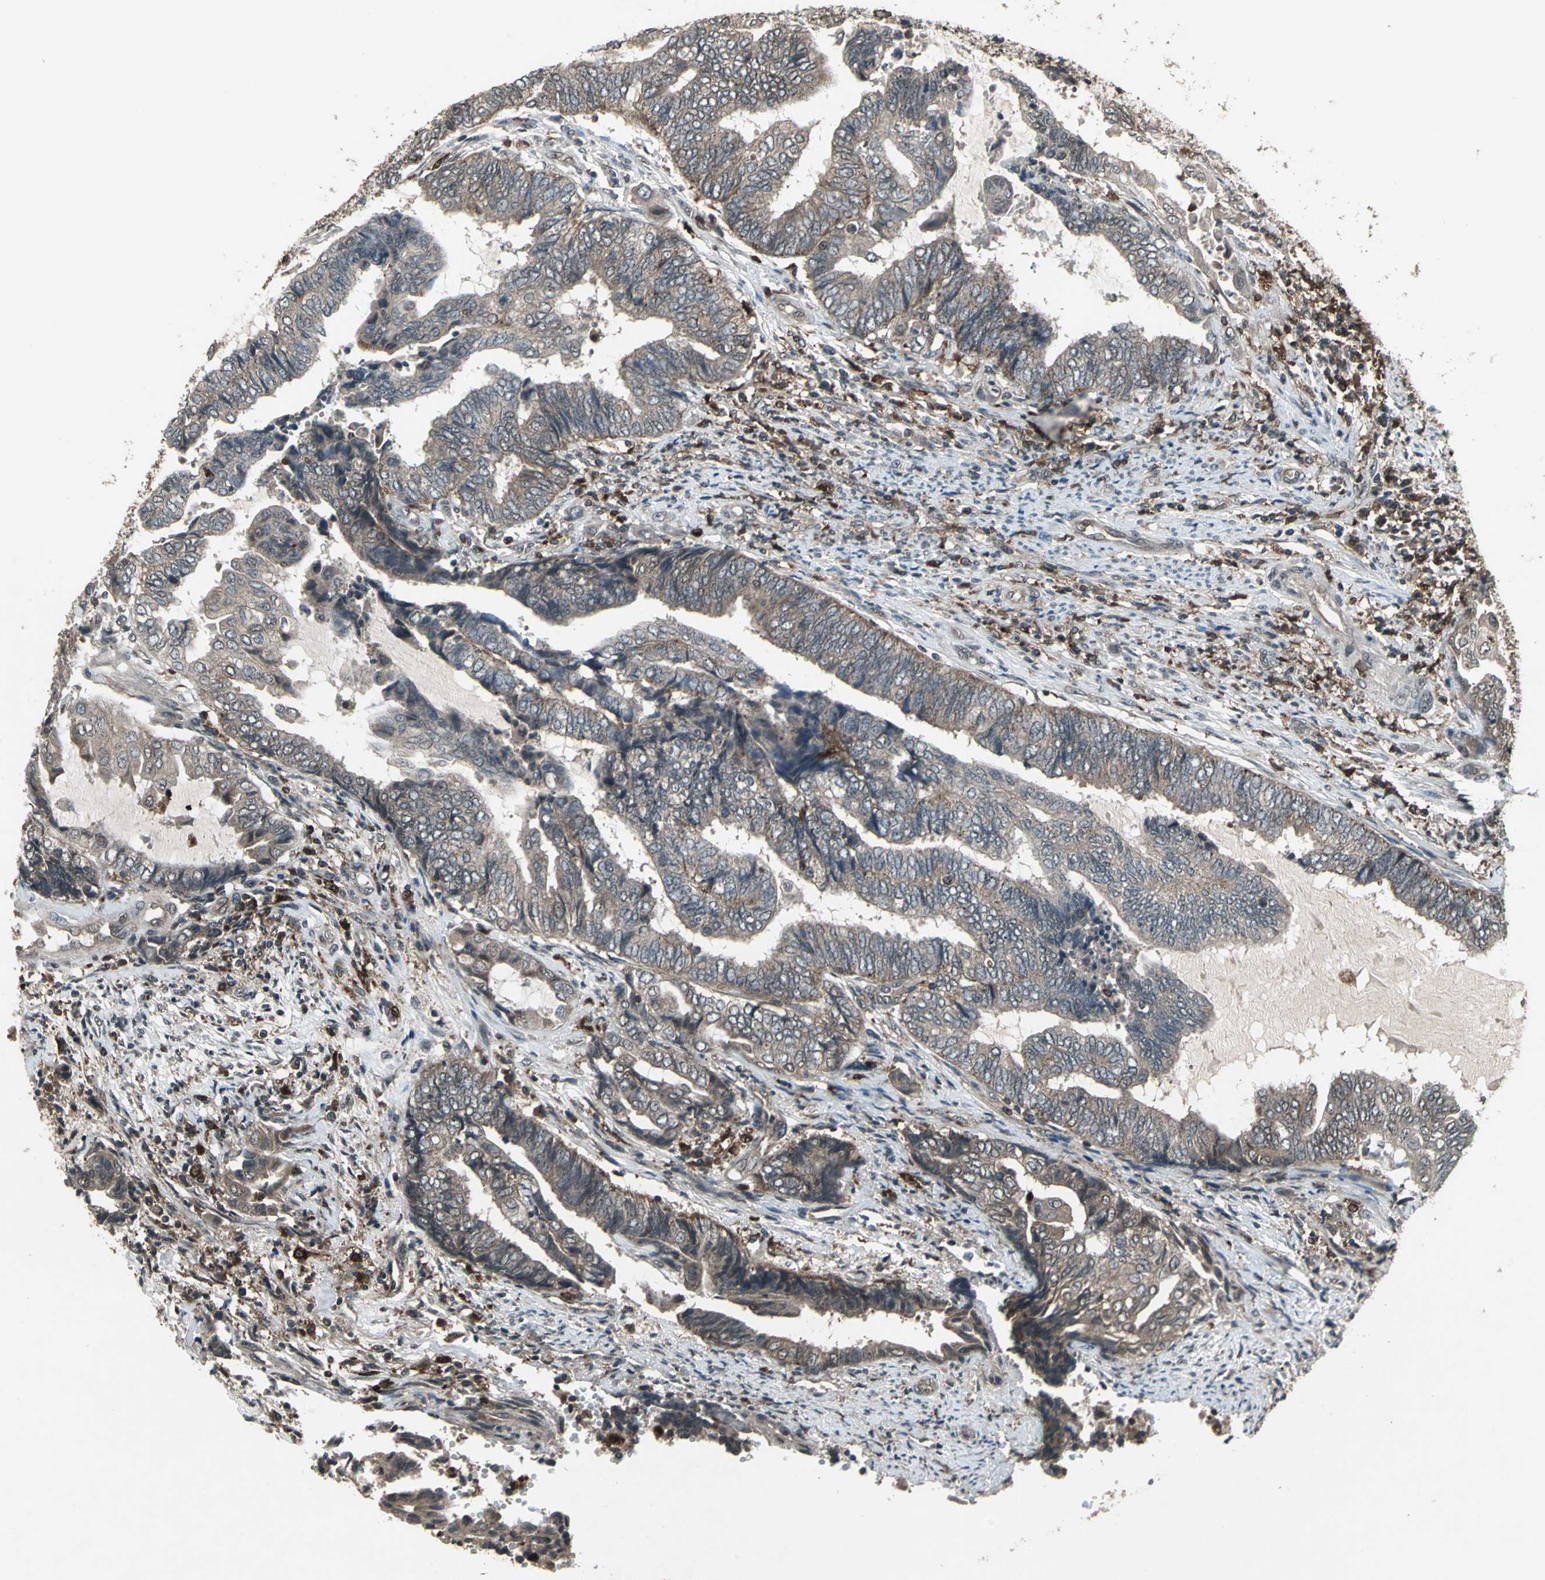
{"staining": {"intensity": "moderate", "quantity": "<25%", "location": "cytoplasmic/membranous"}, "tissue": "endometrial cancer", "cell_type": "Tumor cells", "image_type": "cancer", "snomed": [{"axis": "morphology", "description": "Adenocarcinoma, NOS"}, {"axis": "topography", "description": "Uterus"}, {"axis": "topography", "description": "Endometrium"}], "caption": "Endometrial cancer stained for a protein reveals moderate cytoplasmic/membranous positivity in tumor cells. Using DAB (brown) and hematoxylin (blue) stains, captured at high magnification using brightfield microscopy.", "gene": "PYCARD", "patient": {"sex": "female", "age": 70}}